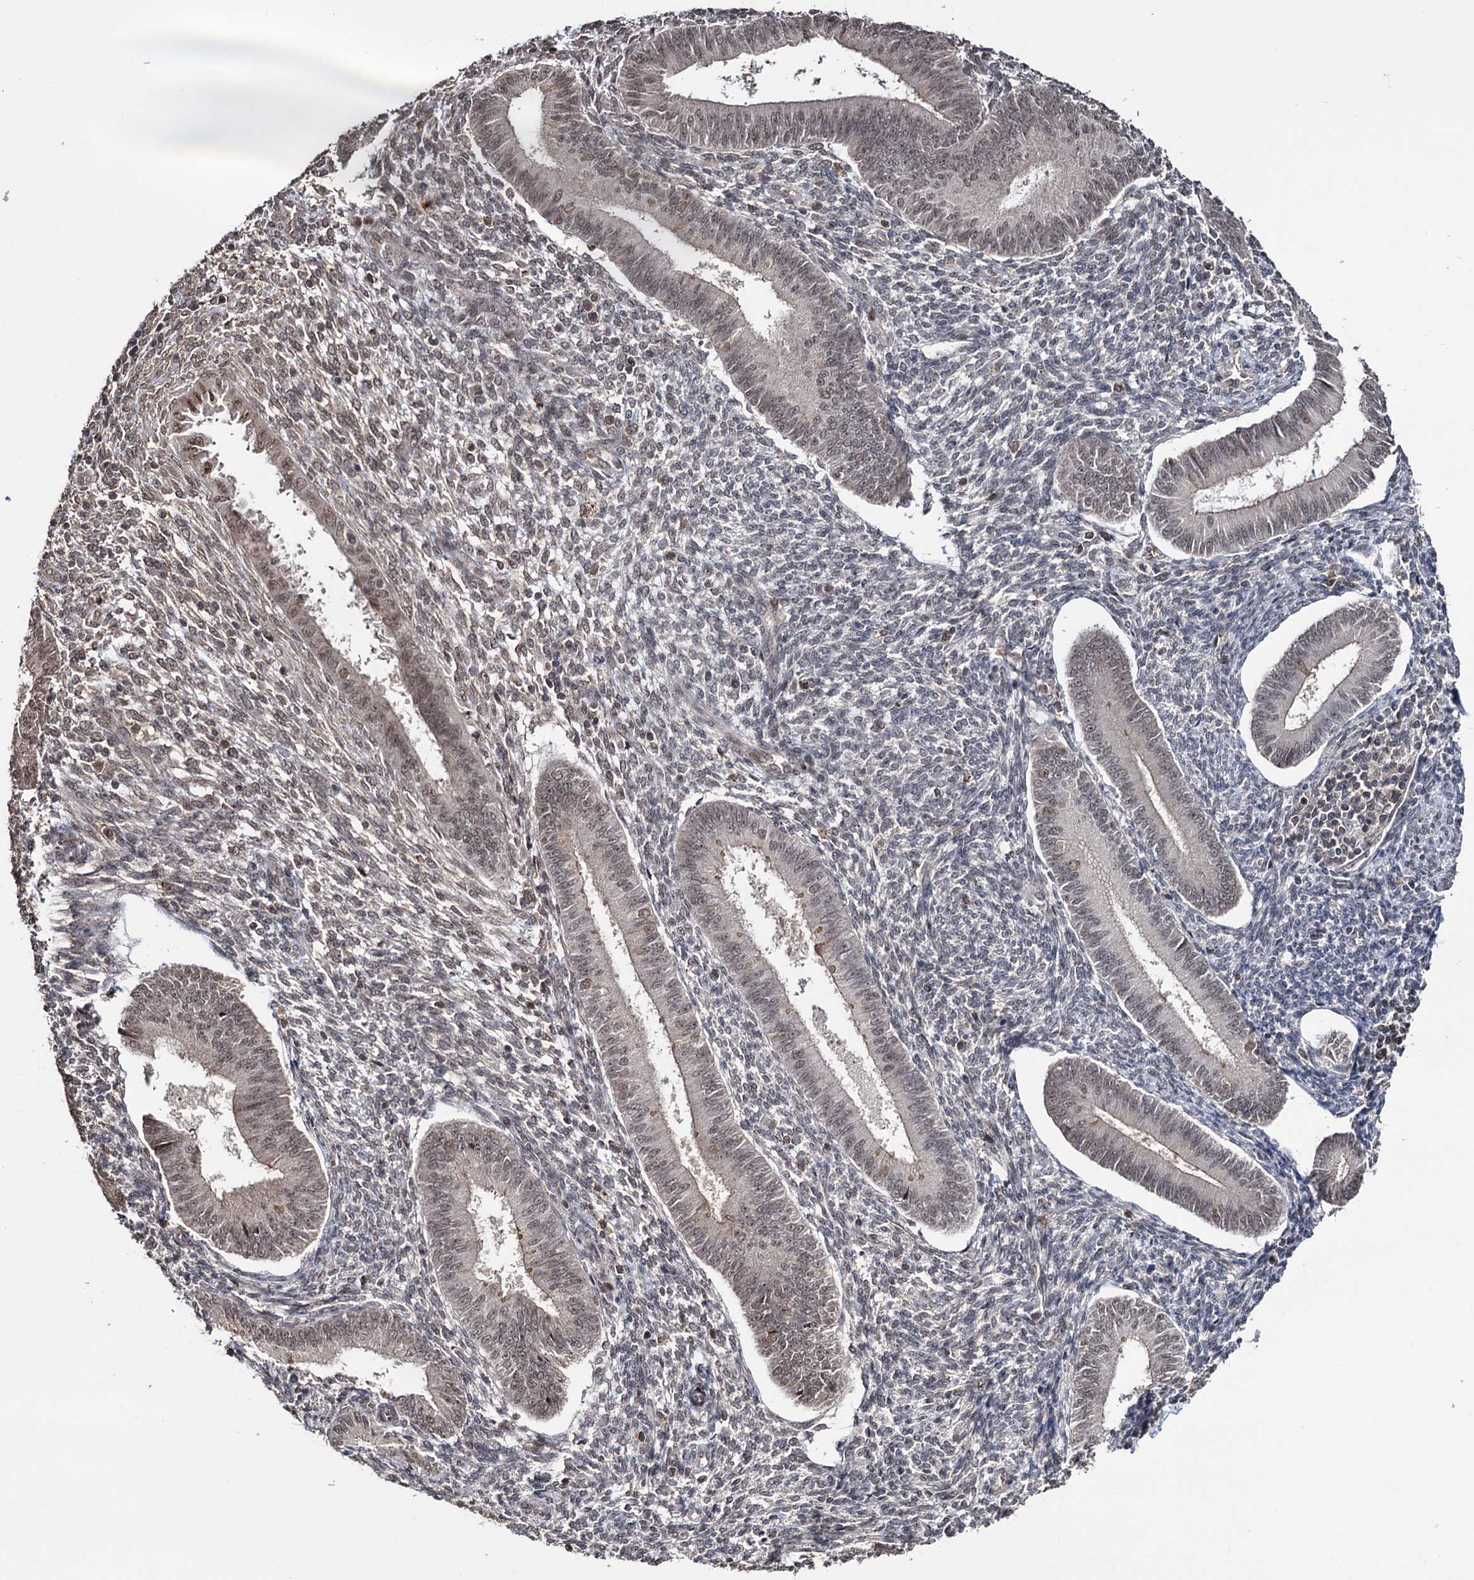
{"staining": {"intensity": "moderate", "quantity": "<25%", "location": "nuclear"}, "tissue": "endometrium", "cell_type": "Cells in endometrial stroma", "image_type": "normal", "snomed": [{"axis": "morphology", "description": "Normal tissue, NOS"}, {"axis": "topography", "description": "Uterus"}, {"axis": "topography", "description": "Endometrium"}], "caption": "IHC of unremarkable endometrium exhibits low levels of moderate nuclear positivity in approximately <25% of cells in endometrial stroma.", "gene": "KLF5", "patient": {"sex": "female", "age": 48}}